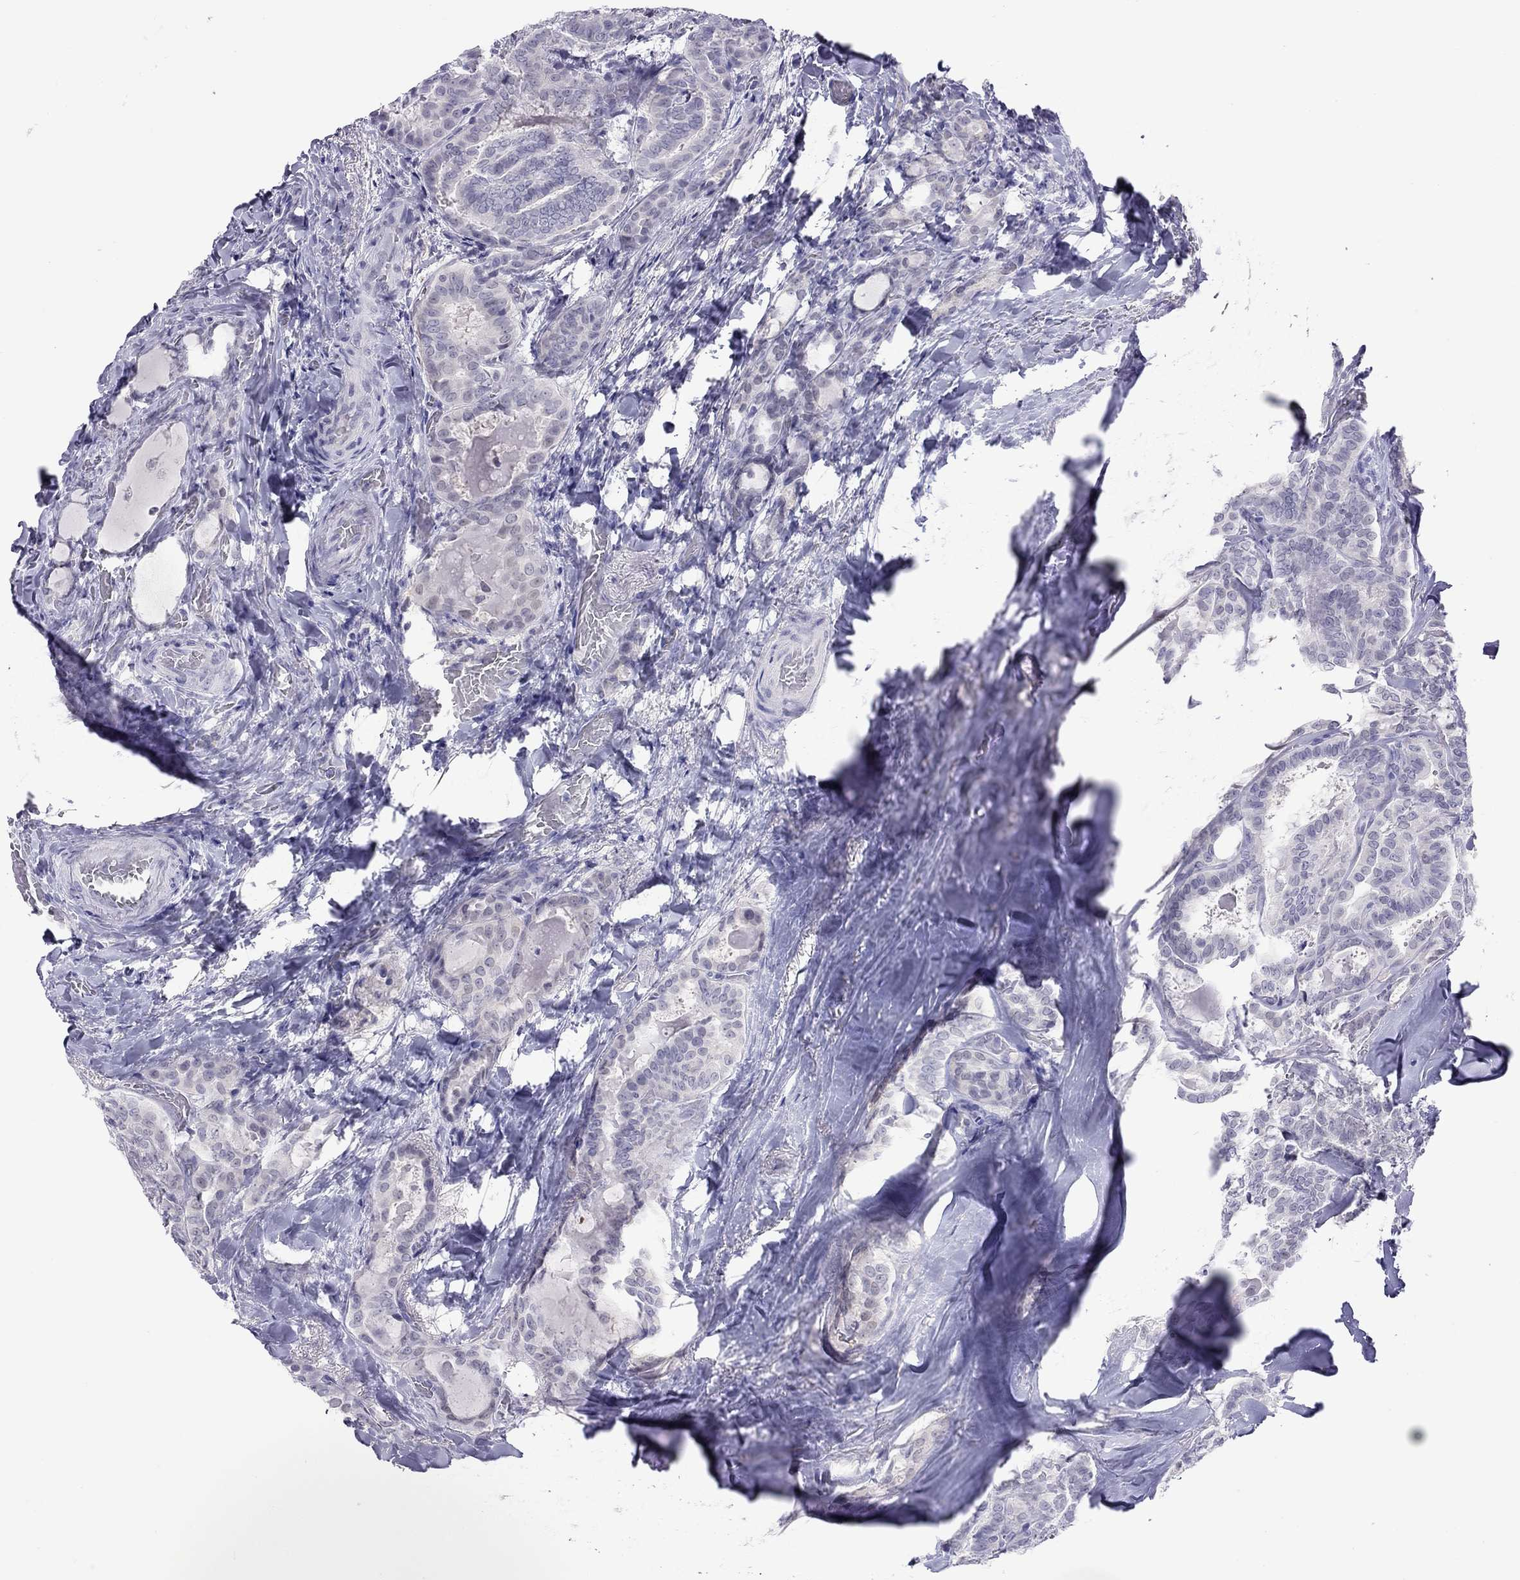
{"staining": {"intensity": "negative", "quantity": "none", "location": "none"}, "tissue": "thyroid cancer", "cell_type": "Tumor cells", "image_type": "cancer", "snomed": [{"axis": "morphology", "description": "Papillary adenocarcinoma, NOS"}, {"axis": "topography", "description": "Thyroid gland"}], "caption": "Thyroid cancer stained for a protein using immunohistochemistry exhibits no positivity tumor cells.", "gene": "CHRNB3", "patient": {"sex": "female", "age": 39}}